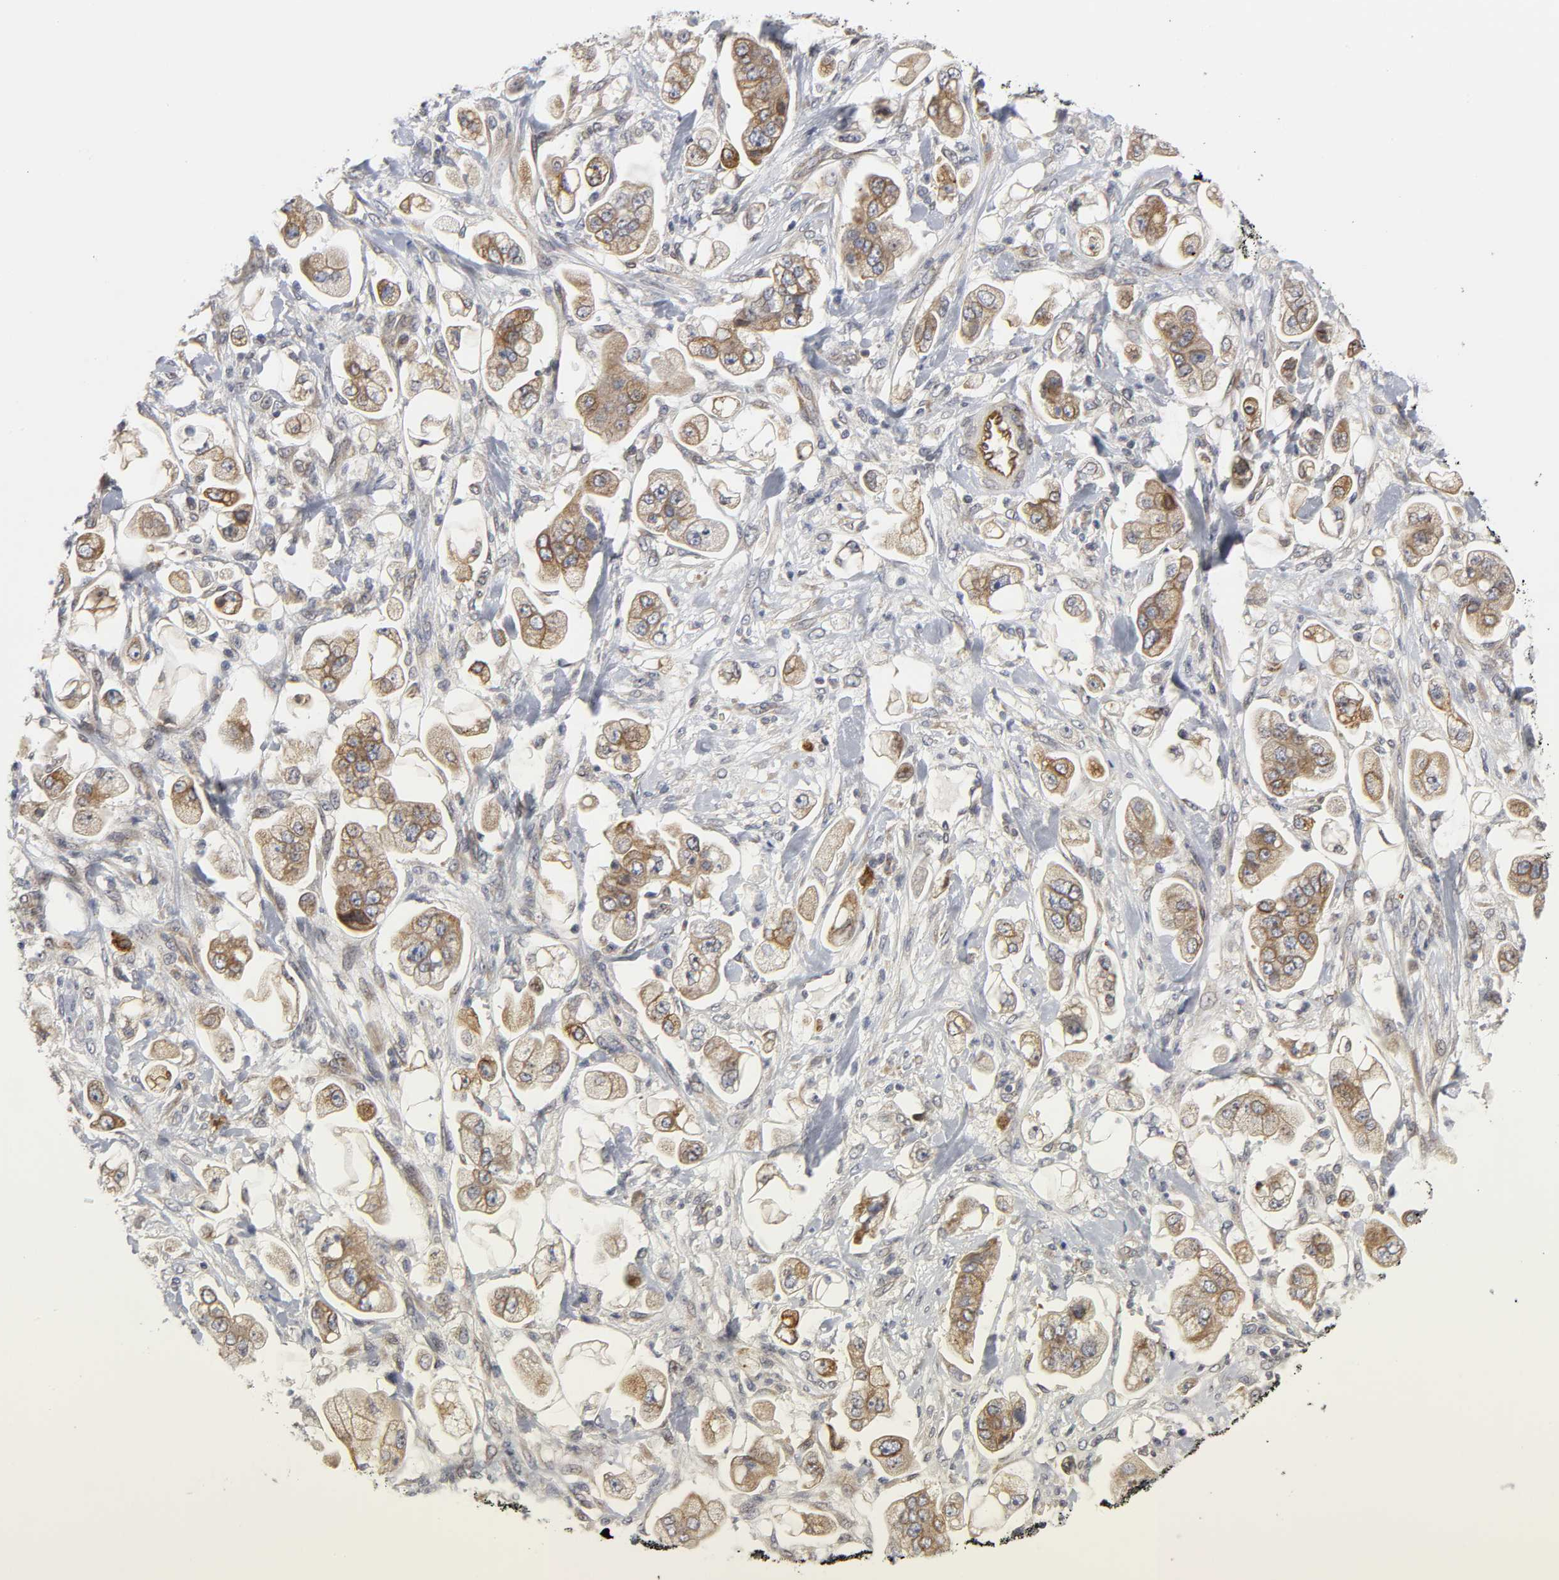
{"staining": {"intensity": "moderate", "quantity": "25%-75%", "location": "cytoplasmic/membranous"}, "tissue": "stomach cancer", "cell_type": "Tumor cells", "image_type": "cancer", "snomed": [{"axis": "morphology", "description": "Adenocarcinoma, NOS"}, {"axis": "topography", "description": "Stomach"}], "caption": "The image shows staining of stomach cancer (adenocarcinoma), revealing moderate cytoplasmic/membranous protein staining (brown color) within tumor cells.", "gene": "ASB6", "patient": {"sex": "male", "age": 62}}